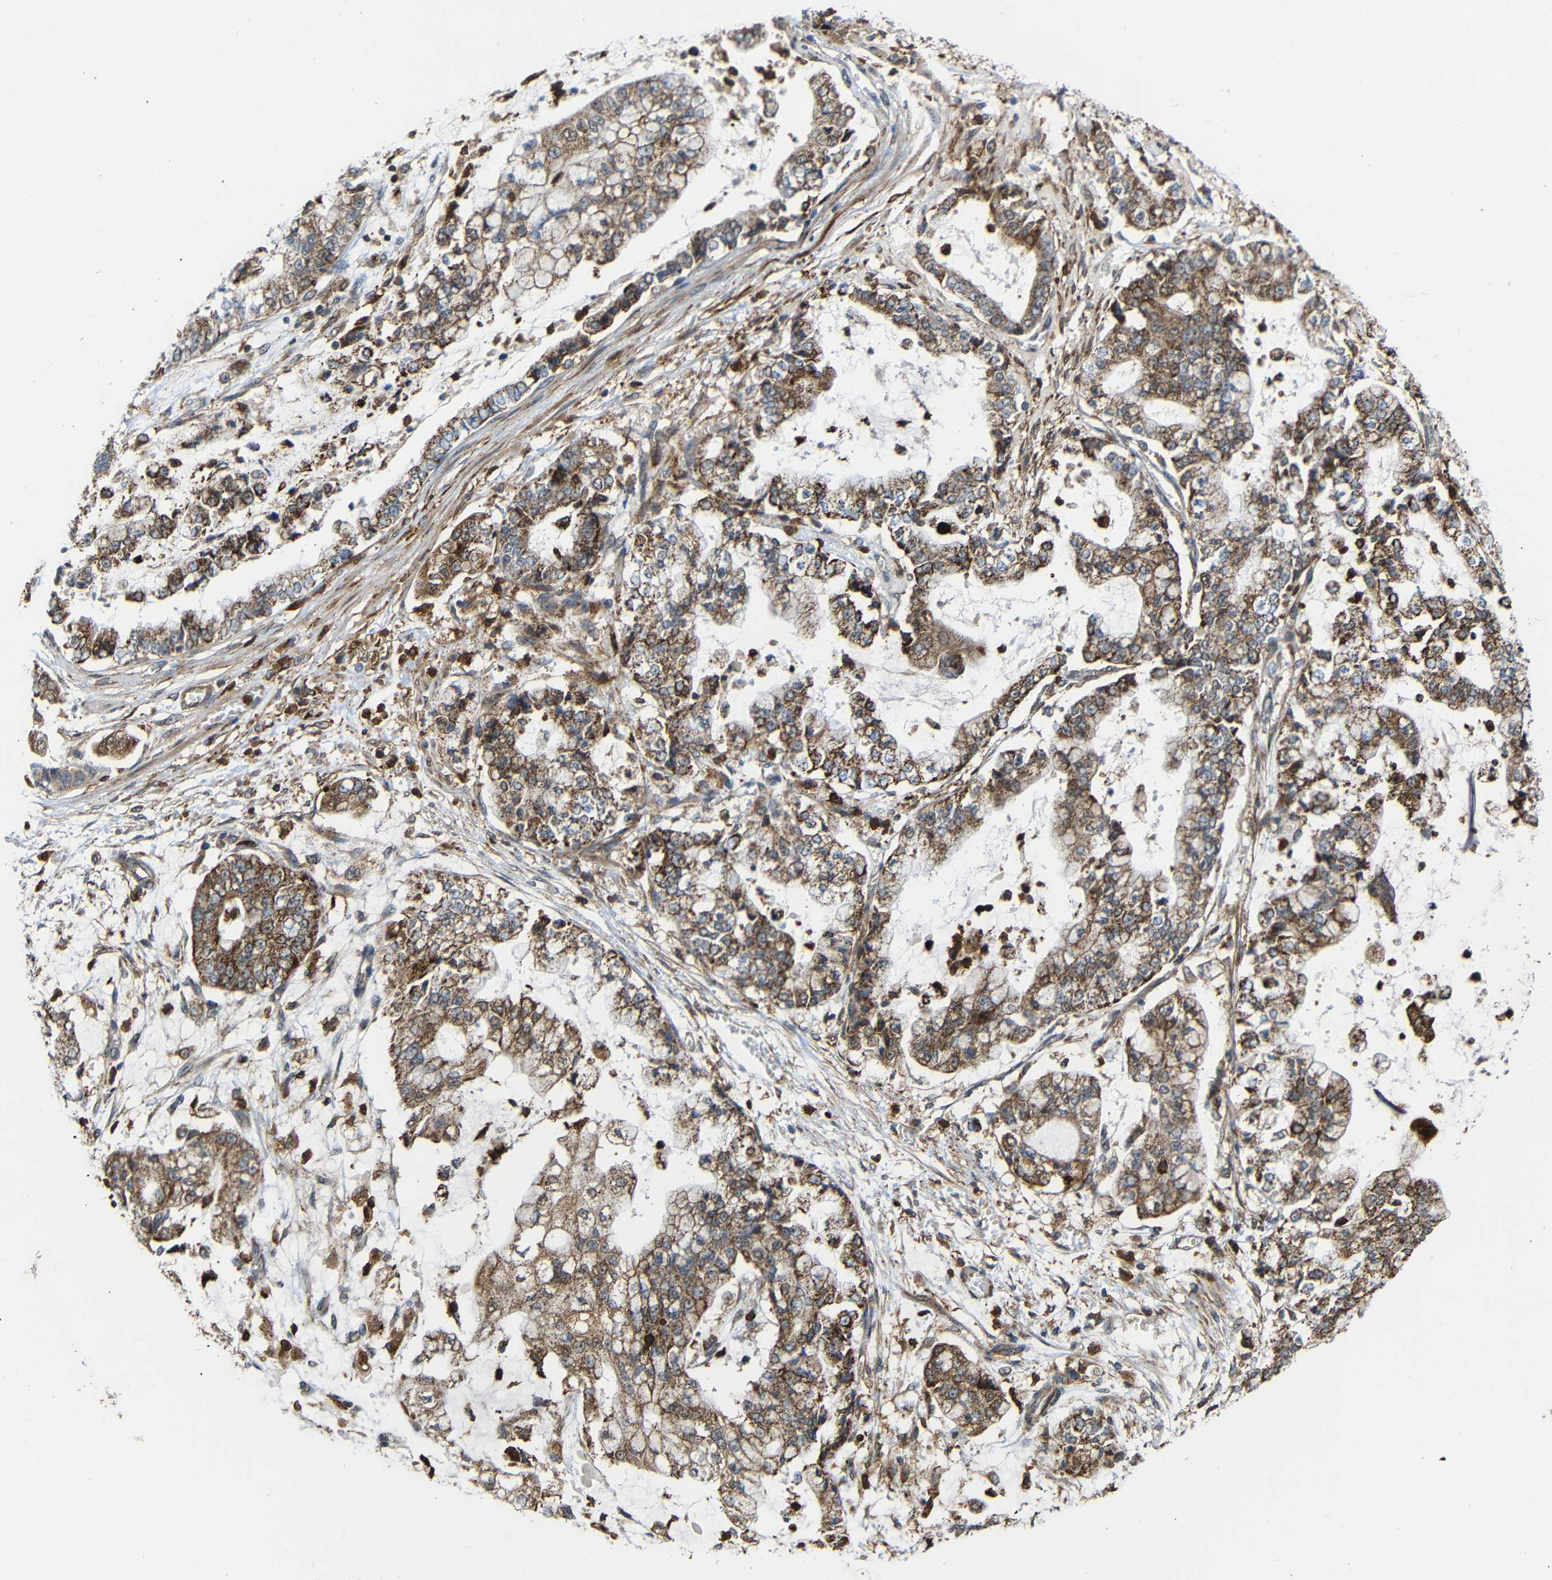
{"staining": {"intensity": "moderate", "quantity": ">75%", "location": "cytoplasmic/membranous"}, "tissue": "stomach cancer", "cell_type": "Tumor cells", "image_type": "cancer", "snomed": [{"axis": "morphology", "description": "Adenocarcinoma, NOS"}, {"axis": "topography", "description": "Stomach"}], "caption": "Moderate cytoplasmic/membranous positivity is present in approximately >75% of tumor cells in adenocarcinoma (stomach).", "gene": "C1GALT1", "patient": {"sex": "male", "age": 76}}